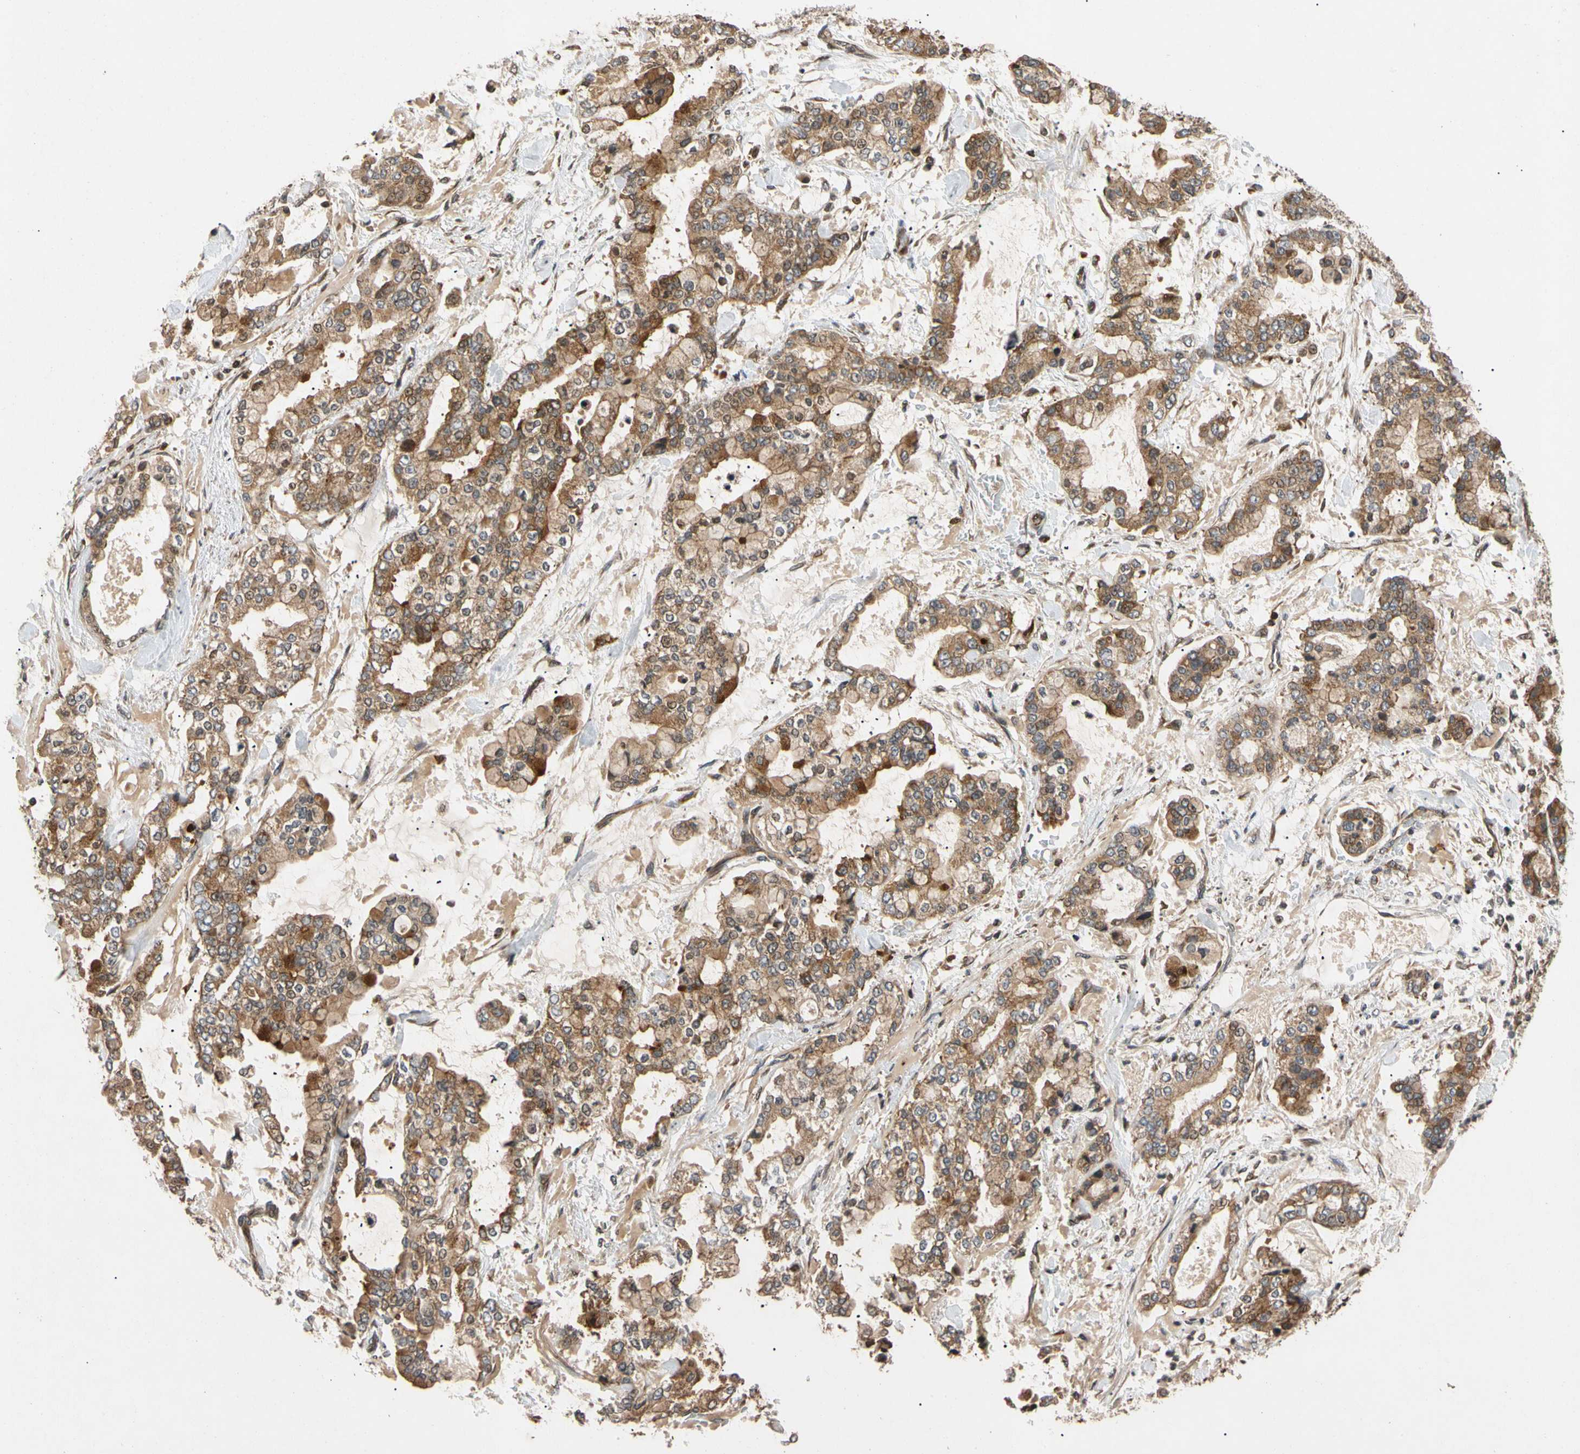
{"staining": {"intensity": "strong", "quantity": ">75%", "location": "cytoplasmic/membranous"}, "tissue": "stomach cancer", "cell_type": "Tumor cells", "image_type": "cancer", "snomed": [{"axis": "morphology", "description": "Normal tissue, NOS"}, {"axis": "morphology", "description": "Adenocarcinoma, NOS"}, {"axis": "topography", "description": "Stomach, upper"}, {"axis": "topography", "description": "Stomach"}], "caption": "This photomicrograph displays immunohistochemistry staining of human stomach cancer, with high strong cytoplasmic/membranous positivity in approximately >75% of tumor cells.", "gene": "MRPS22", "patient": {"sex": "male", "age": 76}}